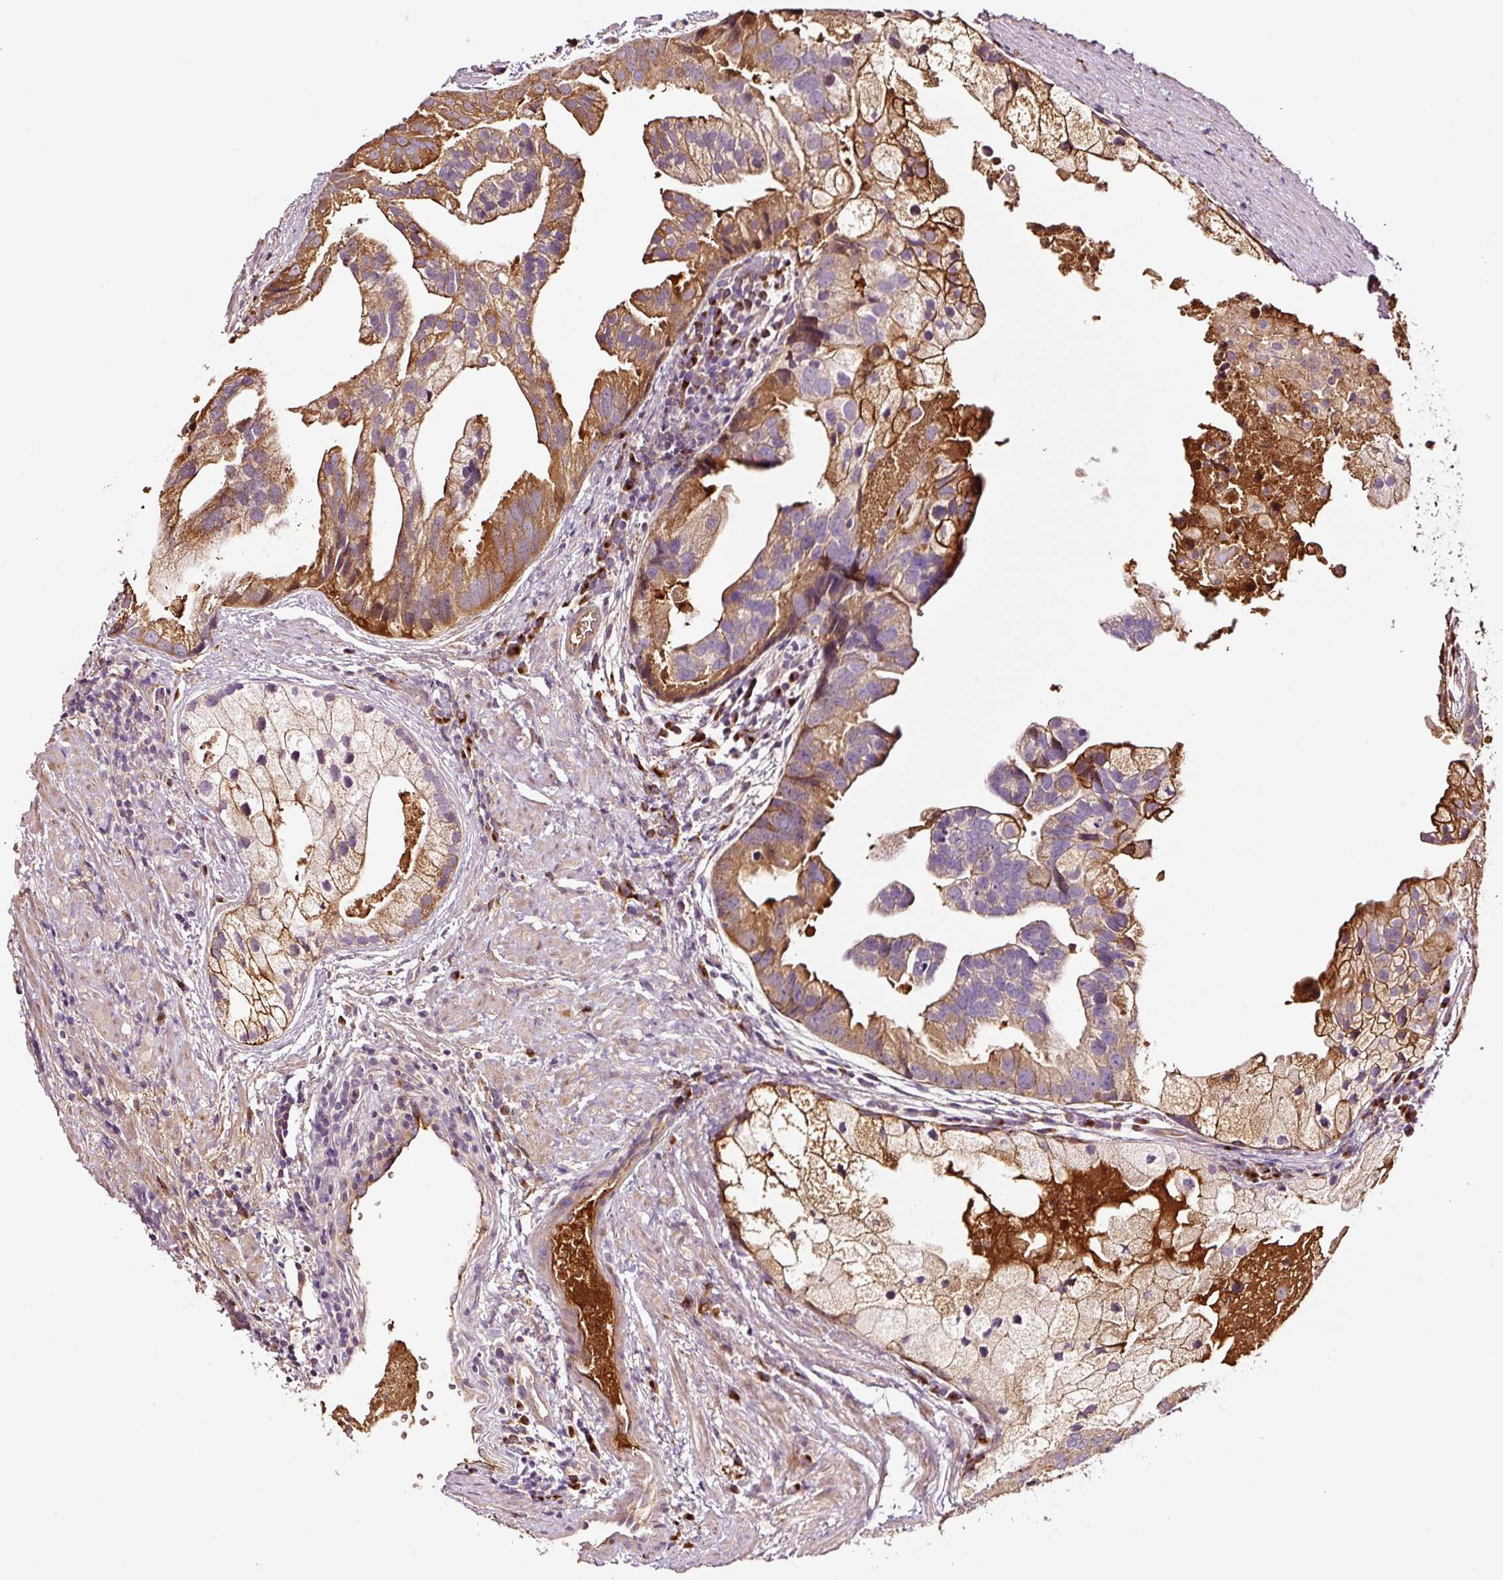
{"staining": {"intensity": "moderate", "quantity": ">75%", "location": "cytoplasmic/membranous"}, "tissue": "prostate cancer", "cell_type": "Tumor cells", "image_type": "cancer", "snomed": [{"axis": "morphology", "description": "Adenocarcinoma, High grade"}, {"axis": "topography", "description": "Prostate"}], "caption": "A brown stain labels moderate cytoplasmic/membranous positivity of a protein in human prostate cancer (high-grade adenocarcinoma) tumor cells. The protein is shown in brown color, while the nuclei are stained blue.", "gene": "PGLYRP2", "patient": {"sex": "male", "age": 62}}